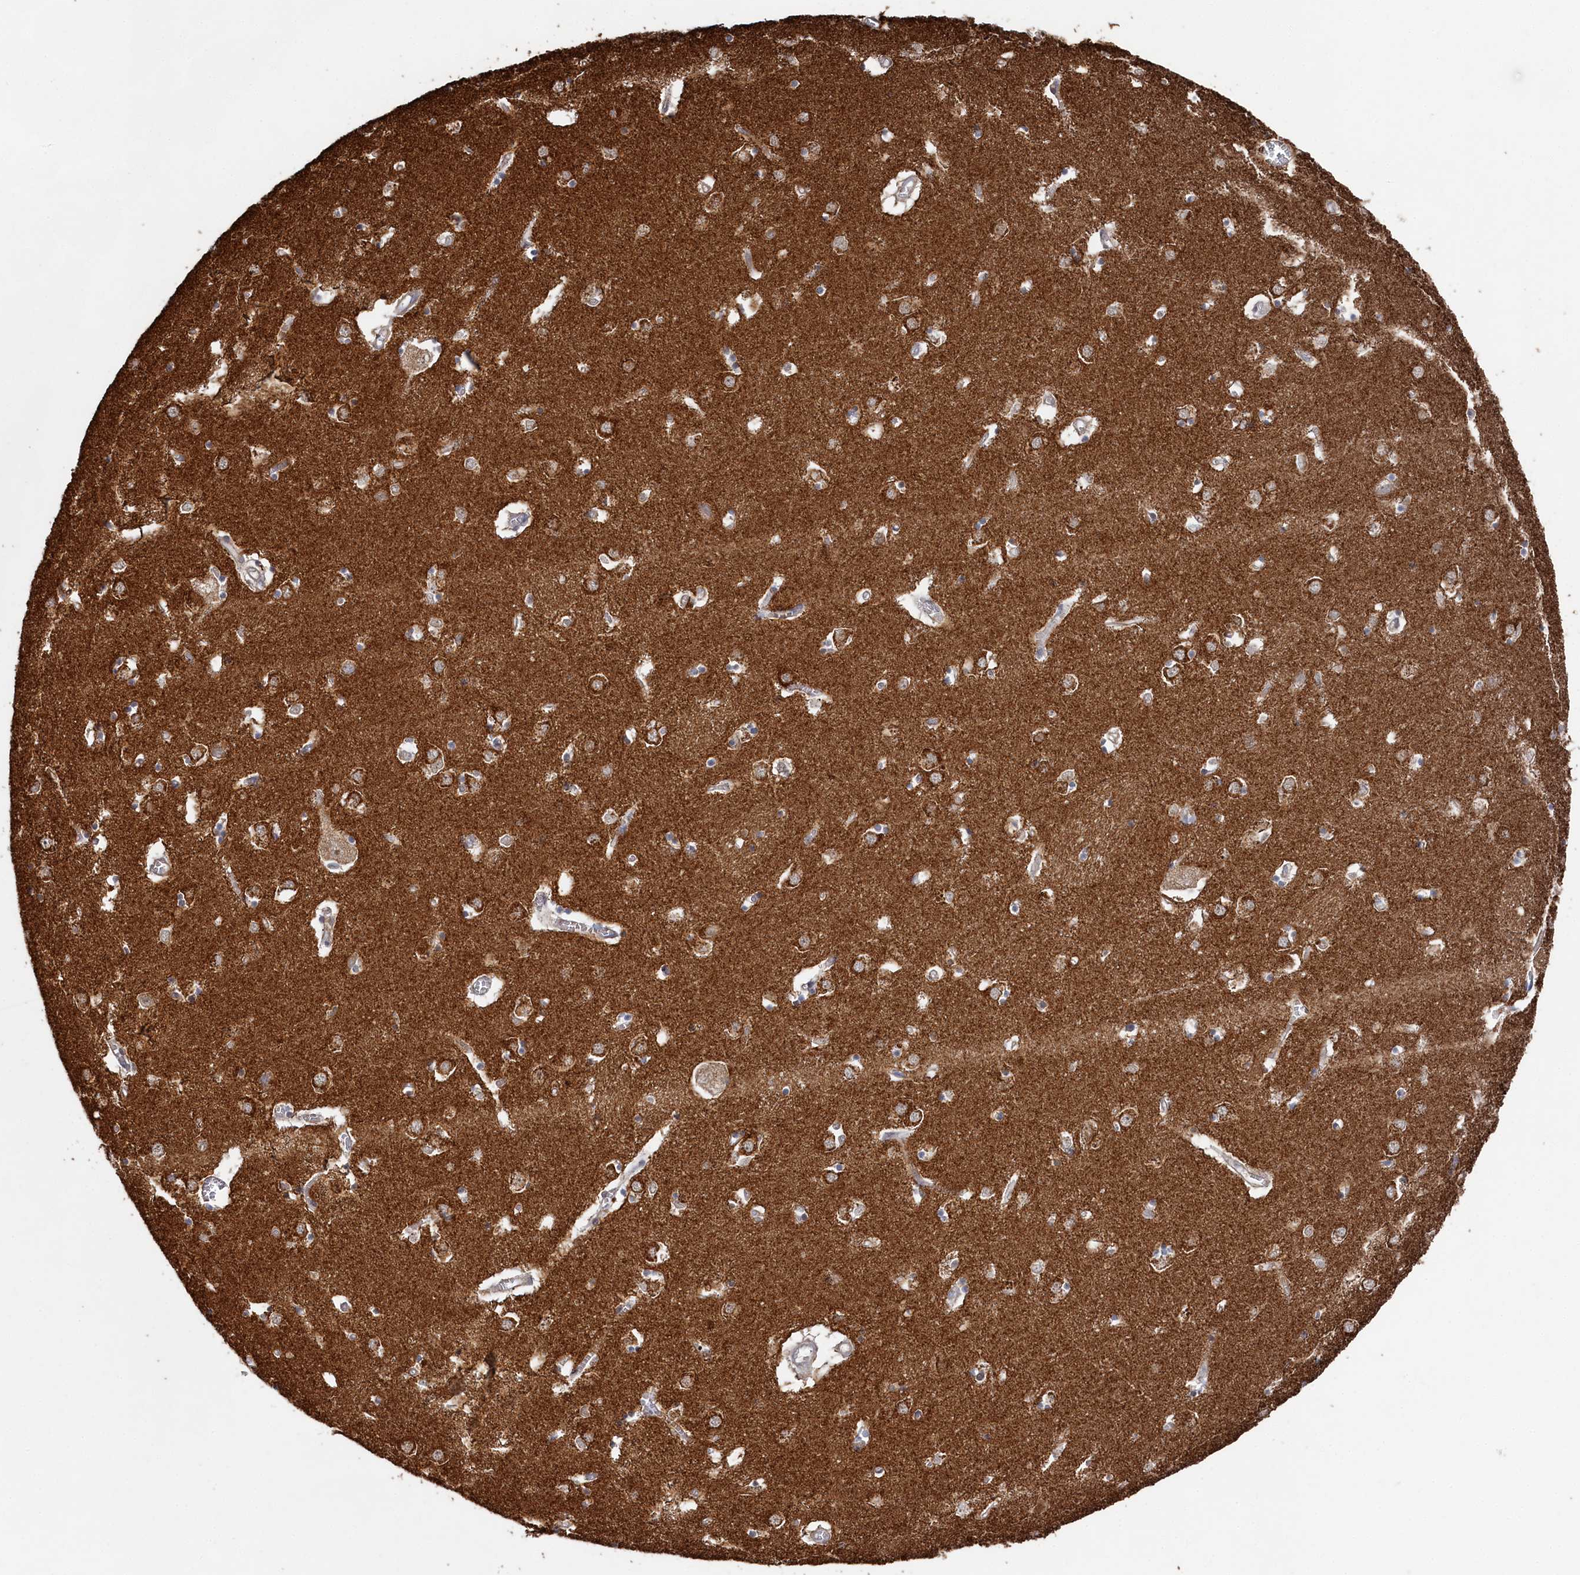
{"staining": {"intensity": "weak", "quantity": "25%-75%", "location": "cytoplasmic/membranous"}, "tissue": "caudate", "cell_type": "Glial cells", "image_type": "normal", "snomed": [{"axis": "morphology", "description": "Normal tissue, NOS"}, {"axis": "topography", "description": "Lateral ventricle wall"}], "caption": "IHC histopathology image of unremarkable caudate: human caudate stained using immunohistochemistry displays low levels of weak protein expression localized specifically in the cytoplasmic/membranous of glial cells, appearing as a cytoplasmic/membranous brown color.", "gene": "WAPL", "patient": {"sex": "male", "age": 70}}